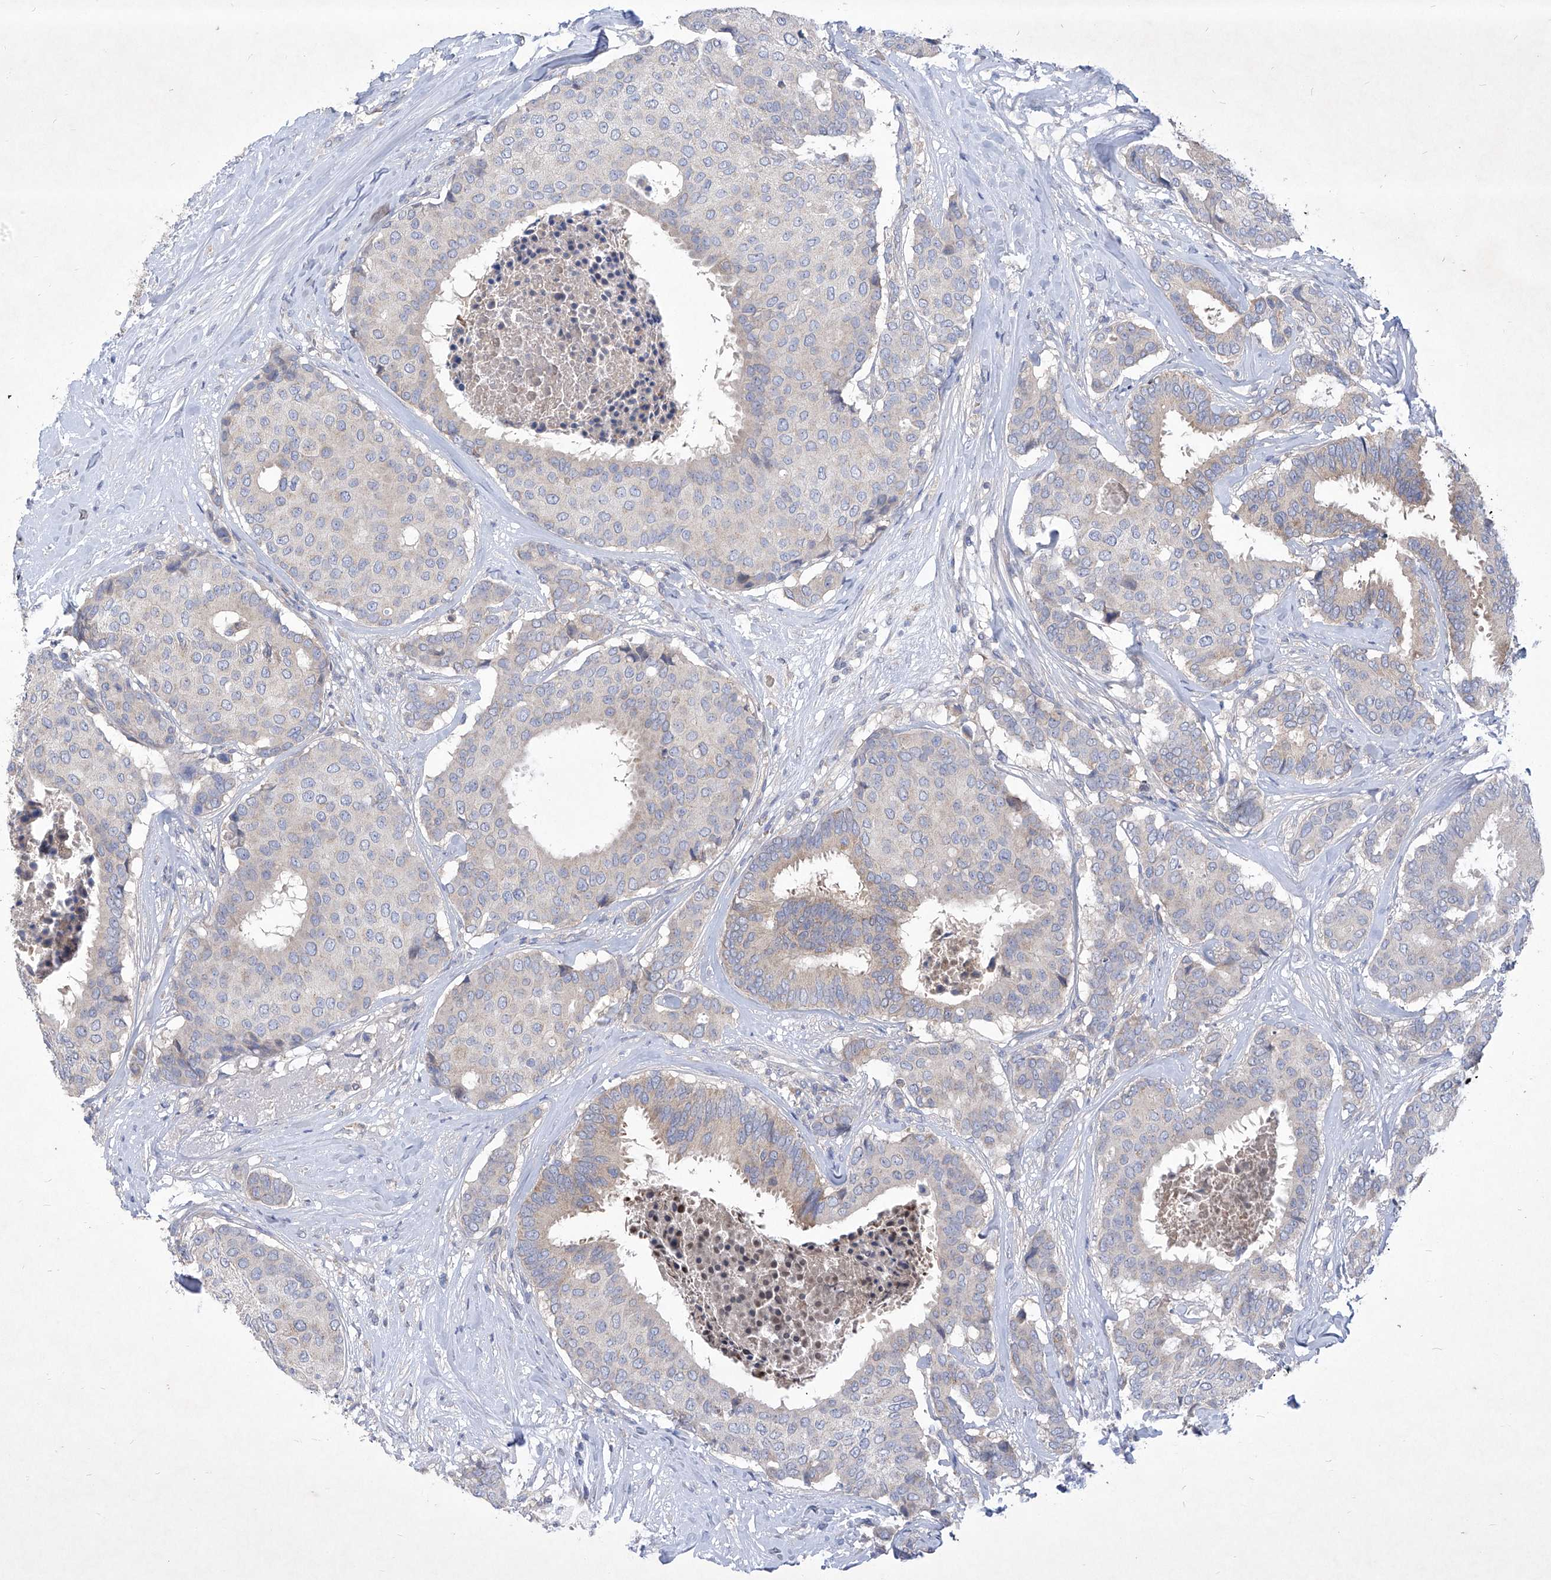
{"staining": {"intensity": "negative", "quantity": "none", "location": "none"}, "tissue": "breast cancer", "cell_type": "Tumor cells", "image_type": "cancer", "snomed": [{"axis": "morphology", "description": "Duct carcinoma"}, {"axis": "topography", "description": "Breast"}], "caption": "Immunohistochemistry micrograph of breast intraductal carcinoma stained for a protein (brown), which shows no staining in tumor cells.", "gene": "COQ3", "patient": {"sex": "female", "age": 75}}